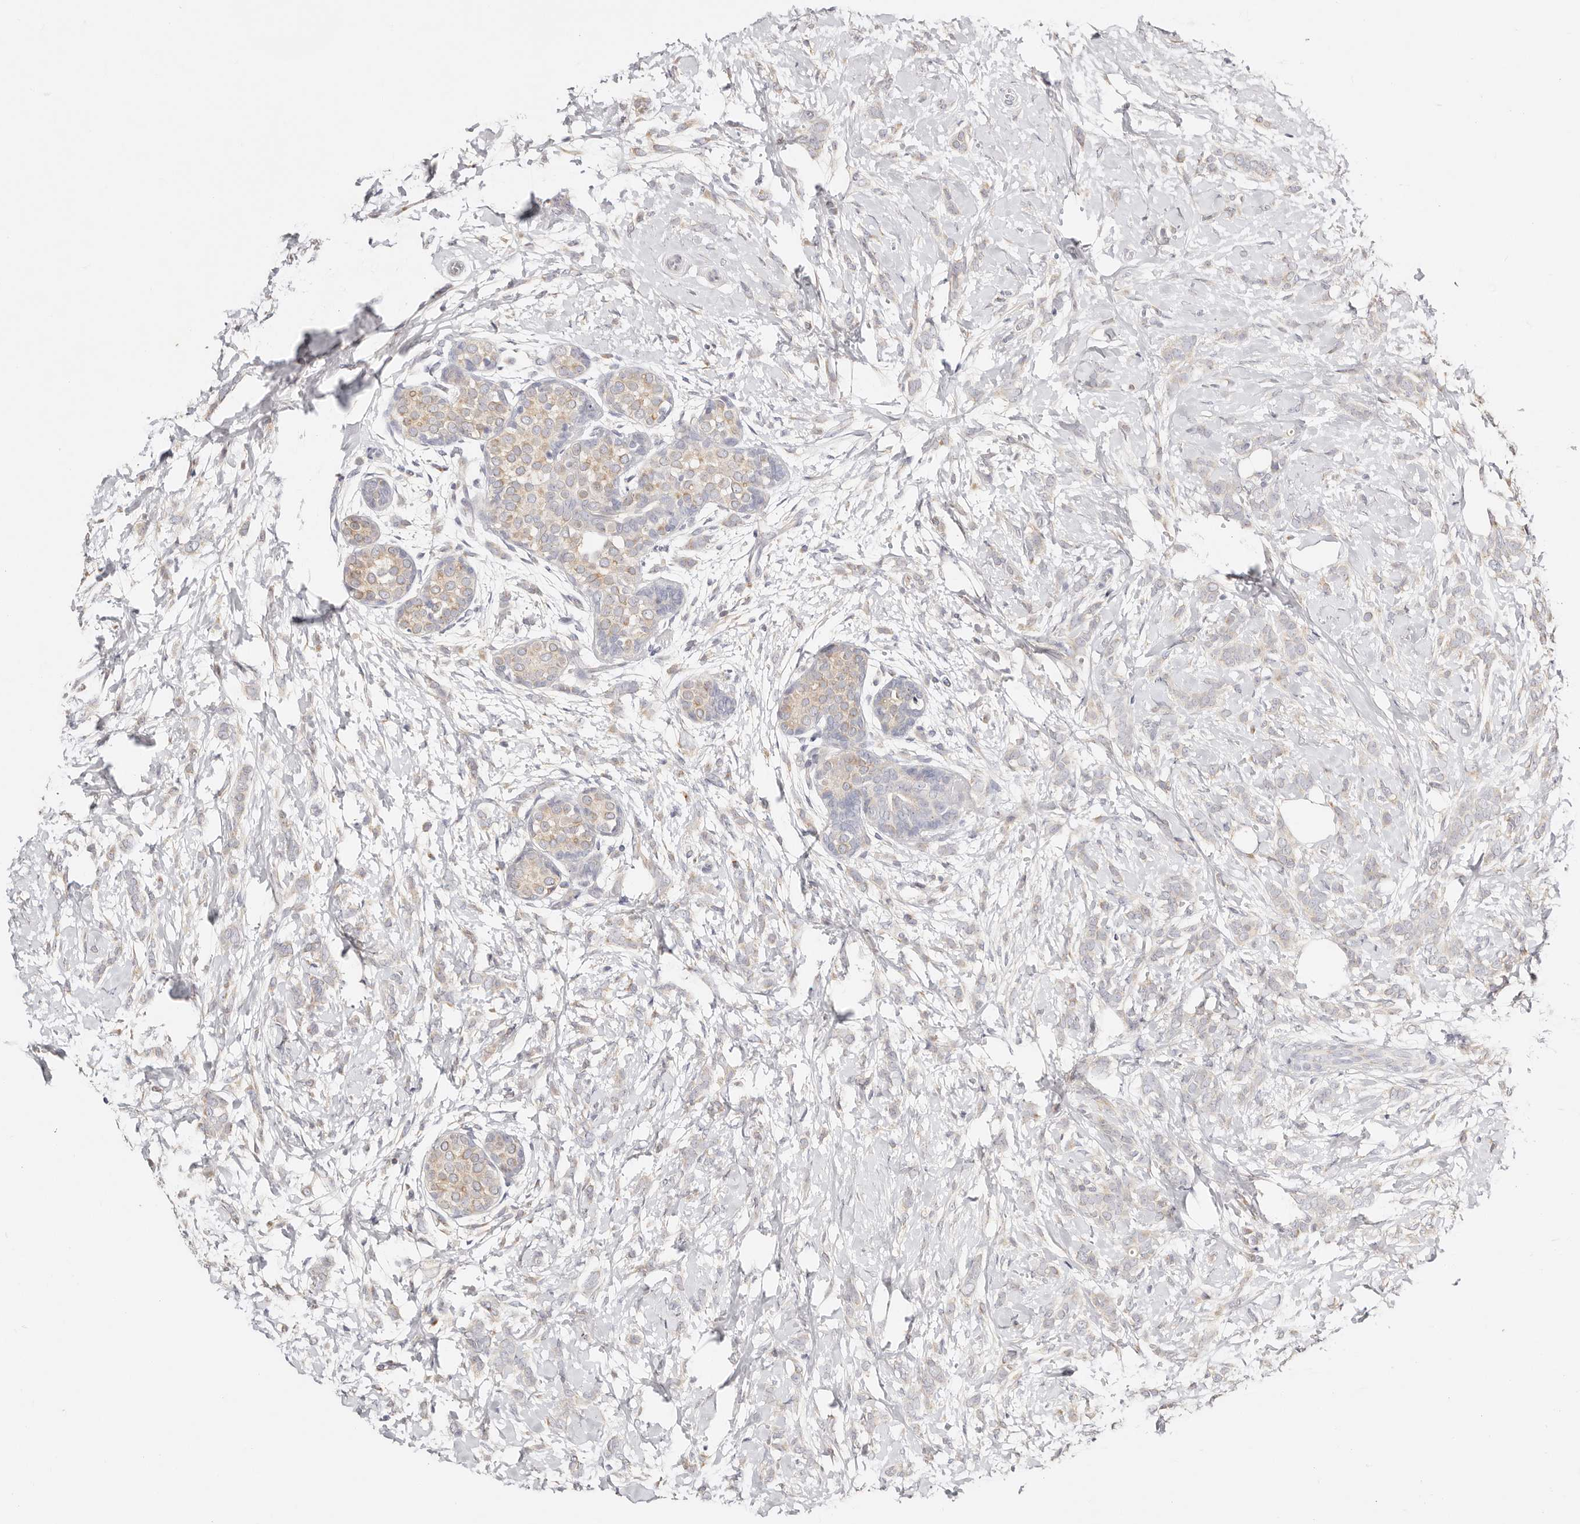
{"staining": {"intensity": "weak", "quantity": "<25%", "location": "cytoplasmic/membranous"}, "tissue": "breast cancer", "cell_type": "Tumor cells", "image_type": "cancer", "snomed": [{"axis": "morphology", "description": "Lobular carcinoma, in situ"}, {"axis": "morphology", "description": "Lobular carcinoma"}, {"axis": "topography", "description": "Breast"}], "caption": "Immunohistochemistry image of breast cancer stained for a protein (brown), which shows no positivity in tumor cells.", "gene": "DNASE1", "patient": {"sex": "female", "age": 41}}